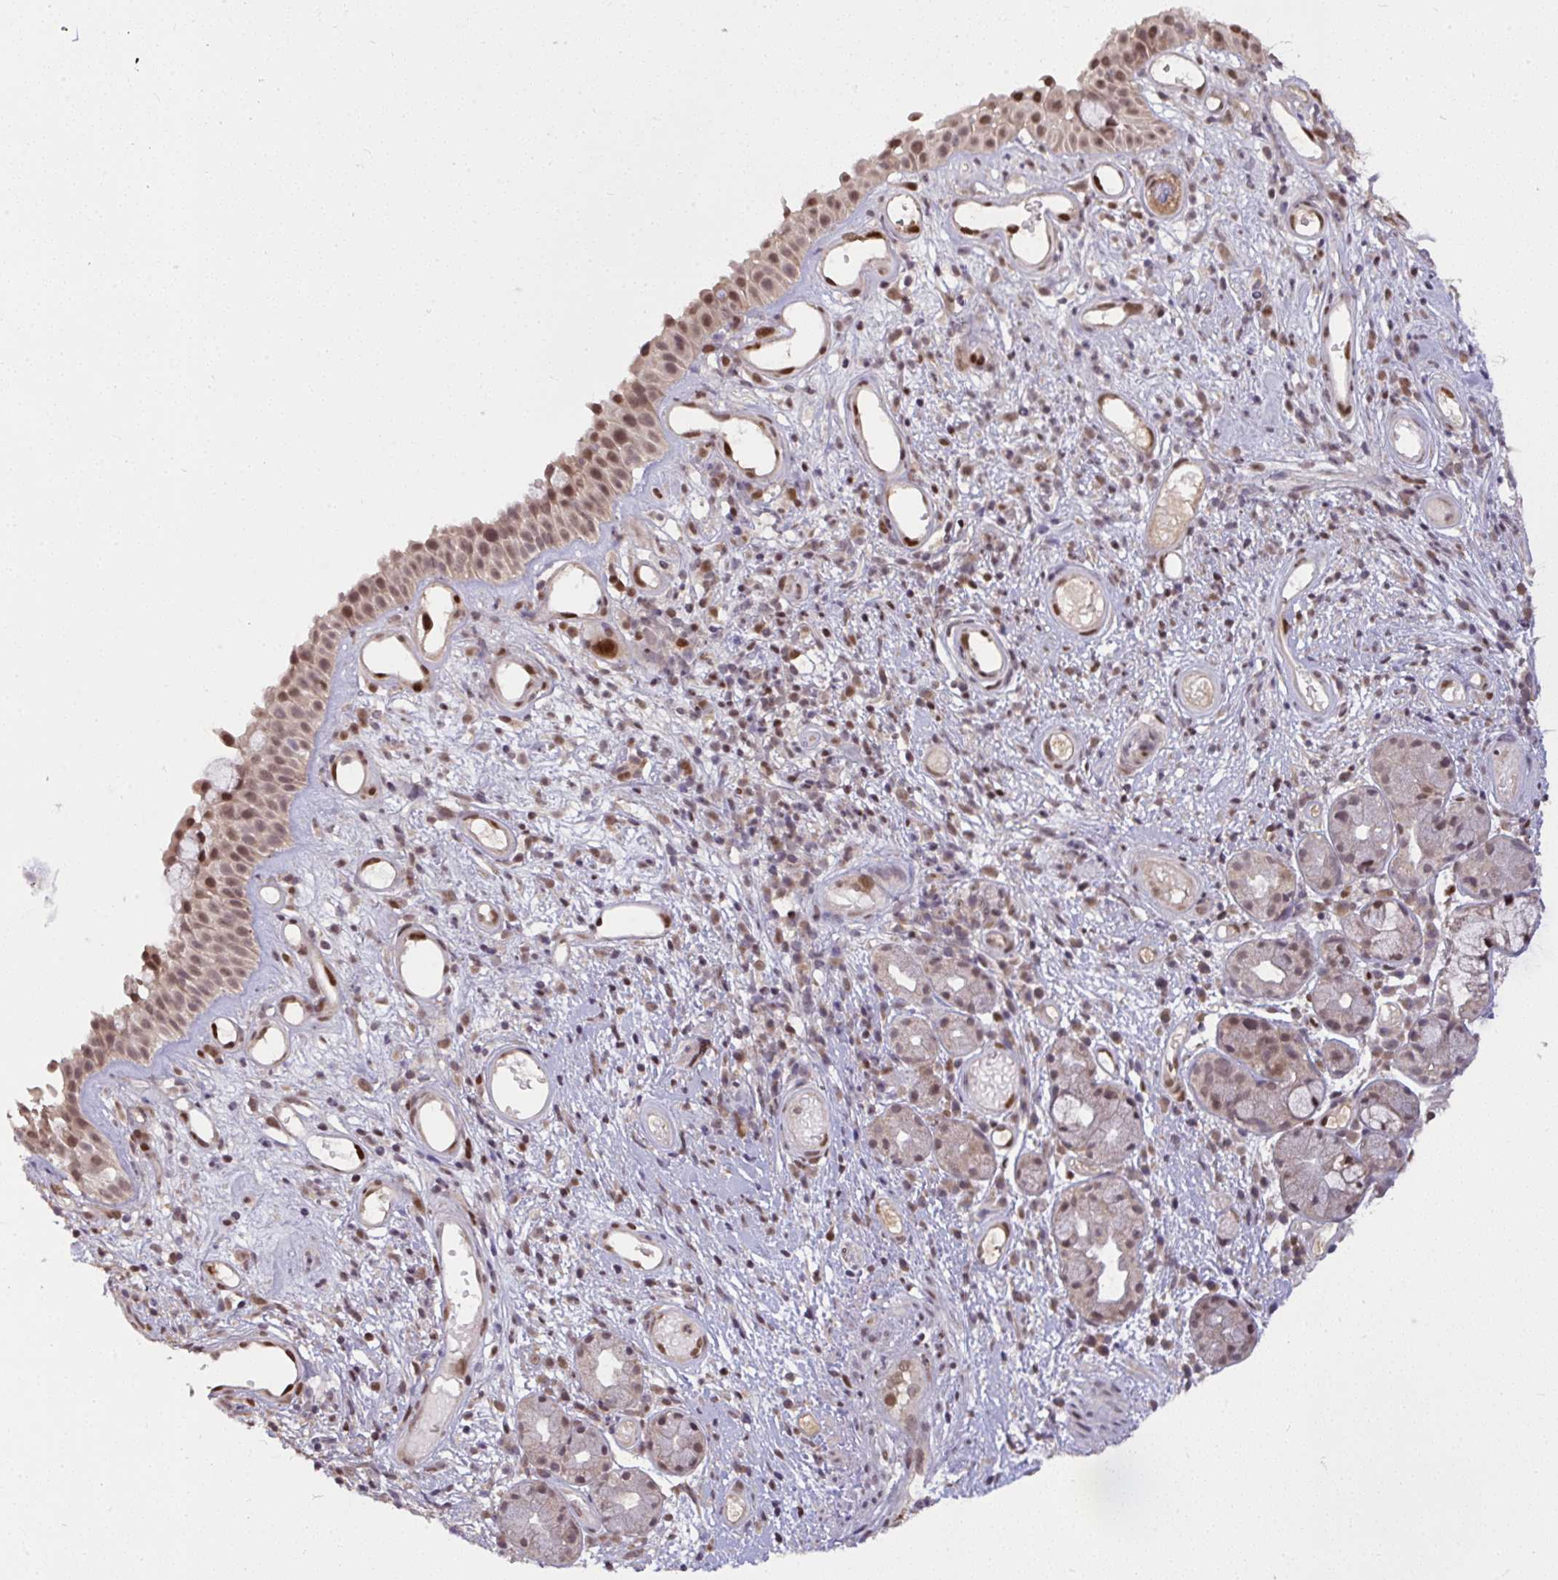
{"staining": {"intensity": "moderate", "quantity": ">75%", "location": "nuclear"}, "tissue": "nasopharynx", "cell_type": "Respiratory epithelial cells", "image_type": "normal", "snomed": [{"axis": "morphology", "description": "Normal tissue, NOS"}, {"axis": "morphology", "description": "Inflammation, NOS"}, {"axis": "topography", "description": "Nasopharynx"}], "caption": "A high-resolution image shows IHC staining of benign nasopharynx, which displays moderate nuclear positivity in about >75% of respiratory epithelial cells. (DAB (3,3'-diaminobenzidine) IHC, brown staining for protein, blue staining for nuclei).", "gene": "KLF2", "patient": {"sex": "male", "age": 54}}